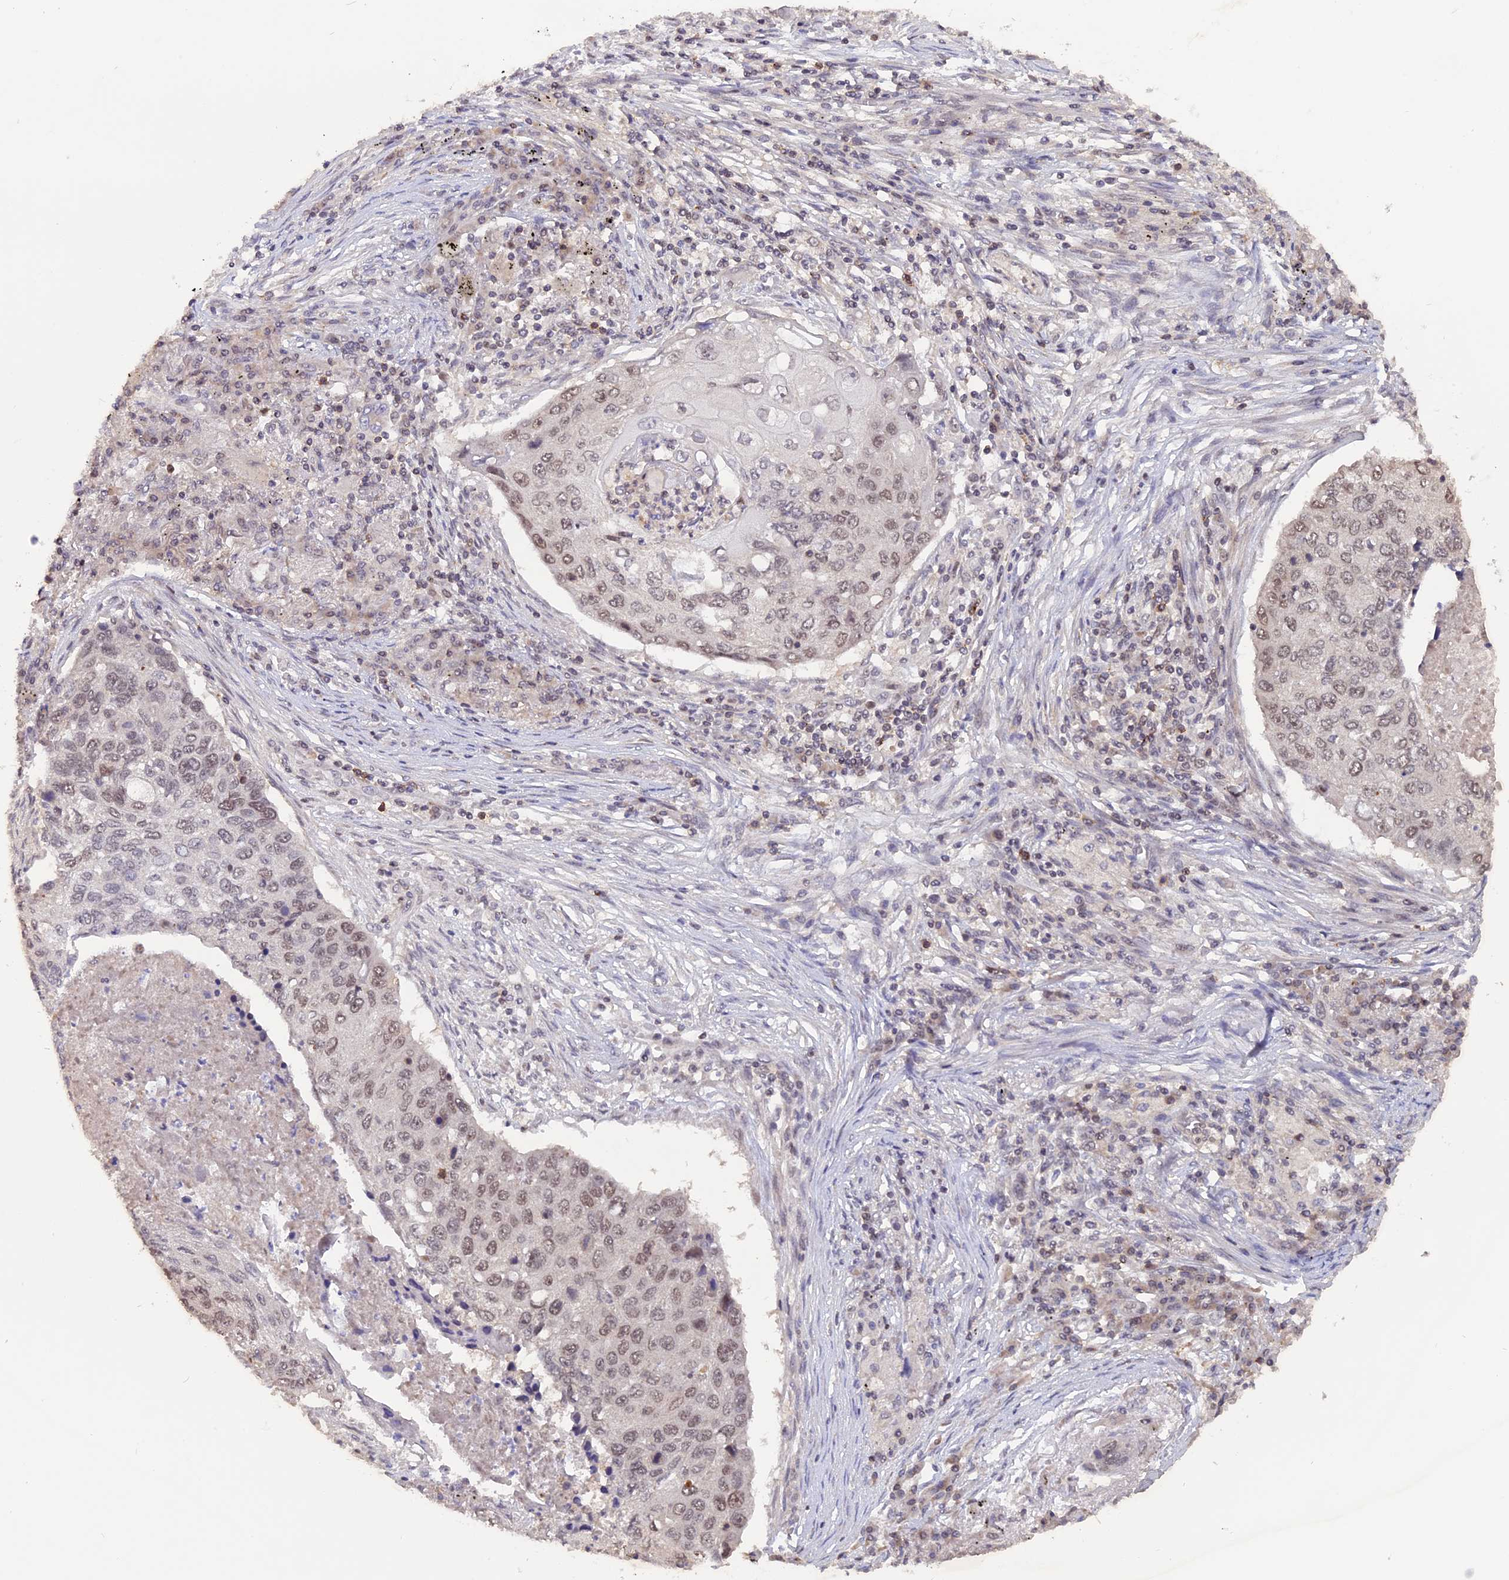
{"staining": {"intensity": "weak", "quantity": ">75%", "location": "nuclear"}, "tissue": "lung cancer", "cell_type": "Tumor cells", "image_type": "cancer", "snomed": [{"axis": "morphology", "description": "Squamous cell carcinoma, NOS"}, {"axis": "topography", "description": "Lung"}], "caption": "Tumor cells show weak nuclear staining in approximately >75% of cells in lung squamous cell carcinoma.", "gene": "RFC5", "patient": {"sex": "female", "age": 63}}